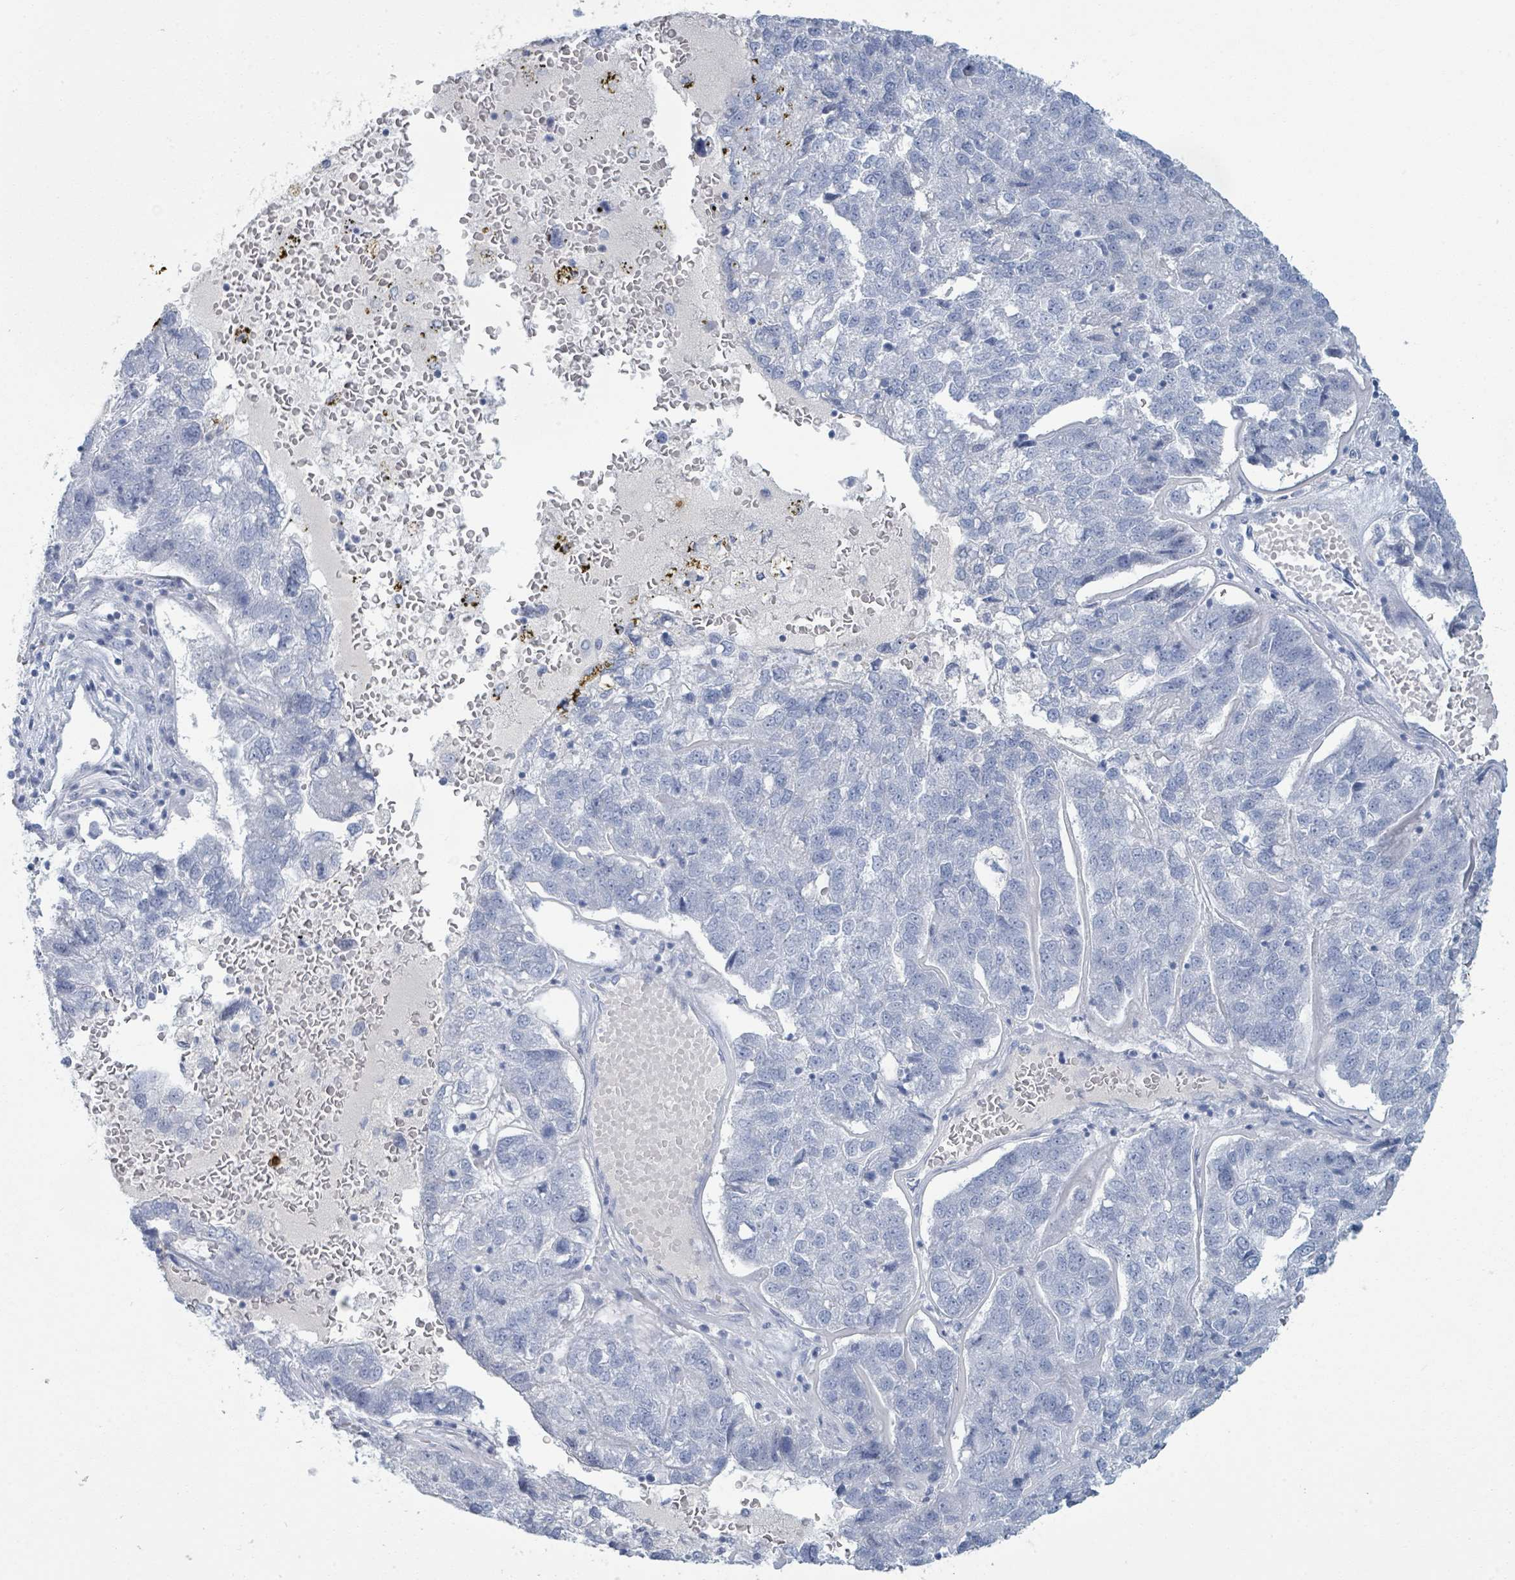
{"staining": {"intensity": "negative", "quantity": "none", "location": "none"}, "tissue": "pancreatic cancer", "cell_type": "Tumor cells", "image_type": "cancer", "snomed": [{"axis": "morphology", "description": "Adenocarcinoma, NOS"}, {"axis": "topography", "description": "Pancreas"}], "caption": "Immunohistochemical staining of adenocarcinoma (pancreatic) shows no significant staining in tumor cells.", "gene": "DEFA4", "patient": {"sex": "female", "age": 61}}